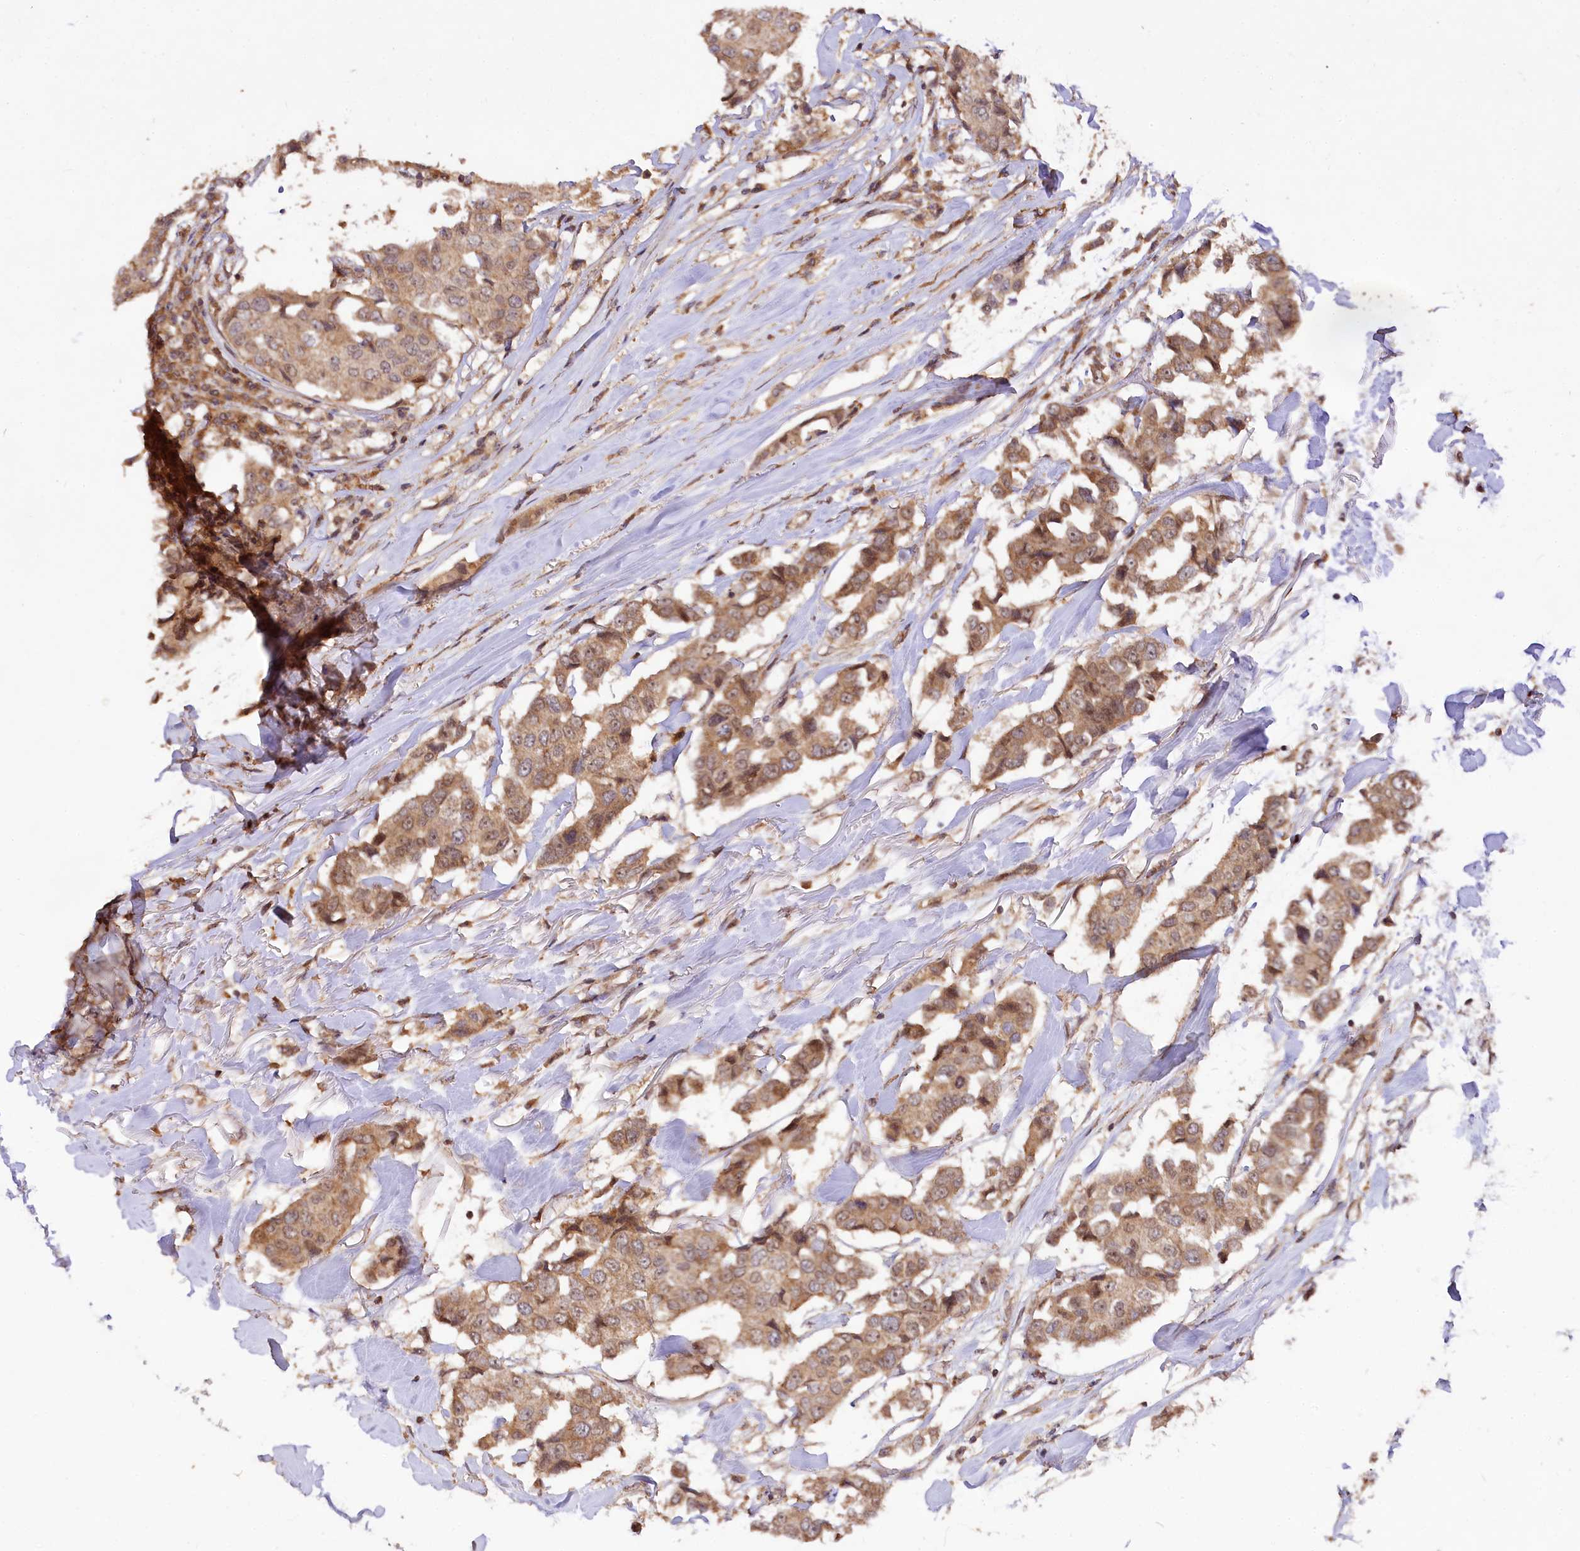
{"staining": {"intensity": "moderate", "quantity": ">75%", "location": "cytoplasmic/membranous,nuclear"}, "tissue": "breast cancer", "cell_type": "Tumor cells", "image_type": "cancer", "snomed": [{"axis": "morphology", "description": "Duct carcinoma"}, {"axis": "topography", "description": "Breast"}], "caption": "Protein expression by immunohistochemistry (IHC) reveals moderate cytoplasmic/membranous and nuclear expression in about >75% of tumor cells in breast intraductal carcinoma. (brown staining indicates protein expression, while blue staining denotes nuclei).", "gene": "RRP8", "patient": {"sex": "female", "age": 80}}